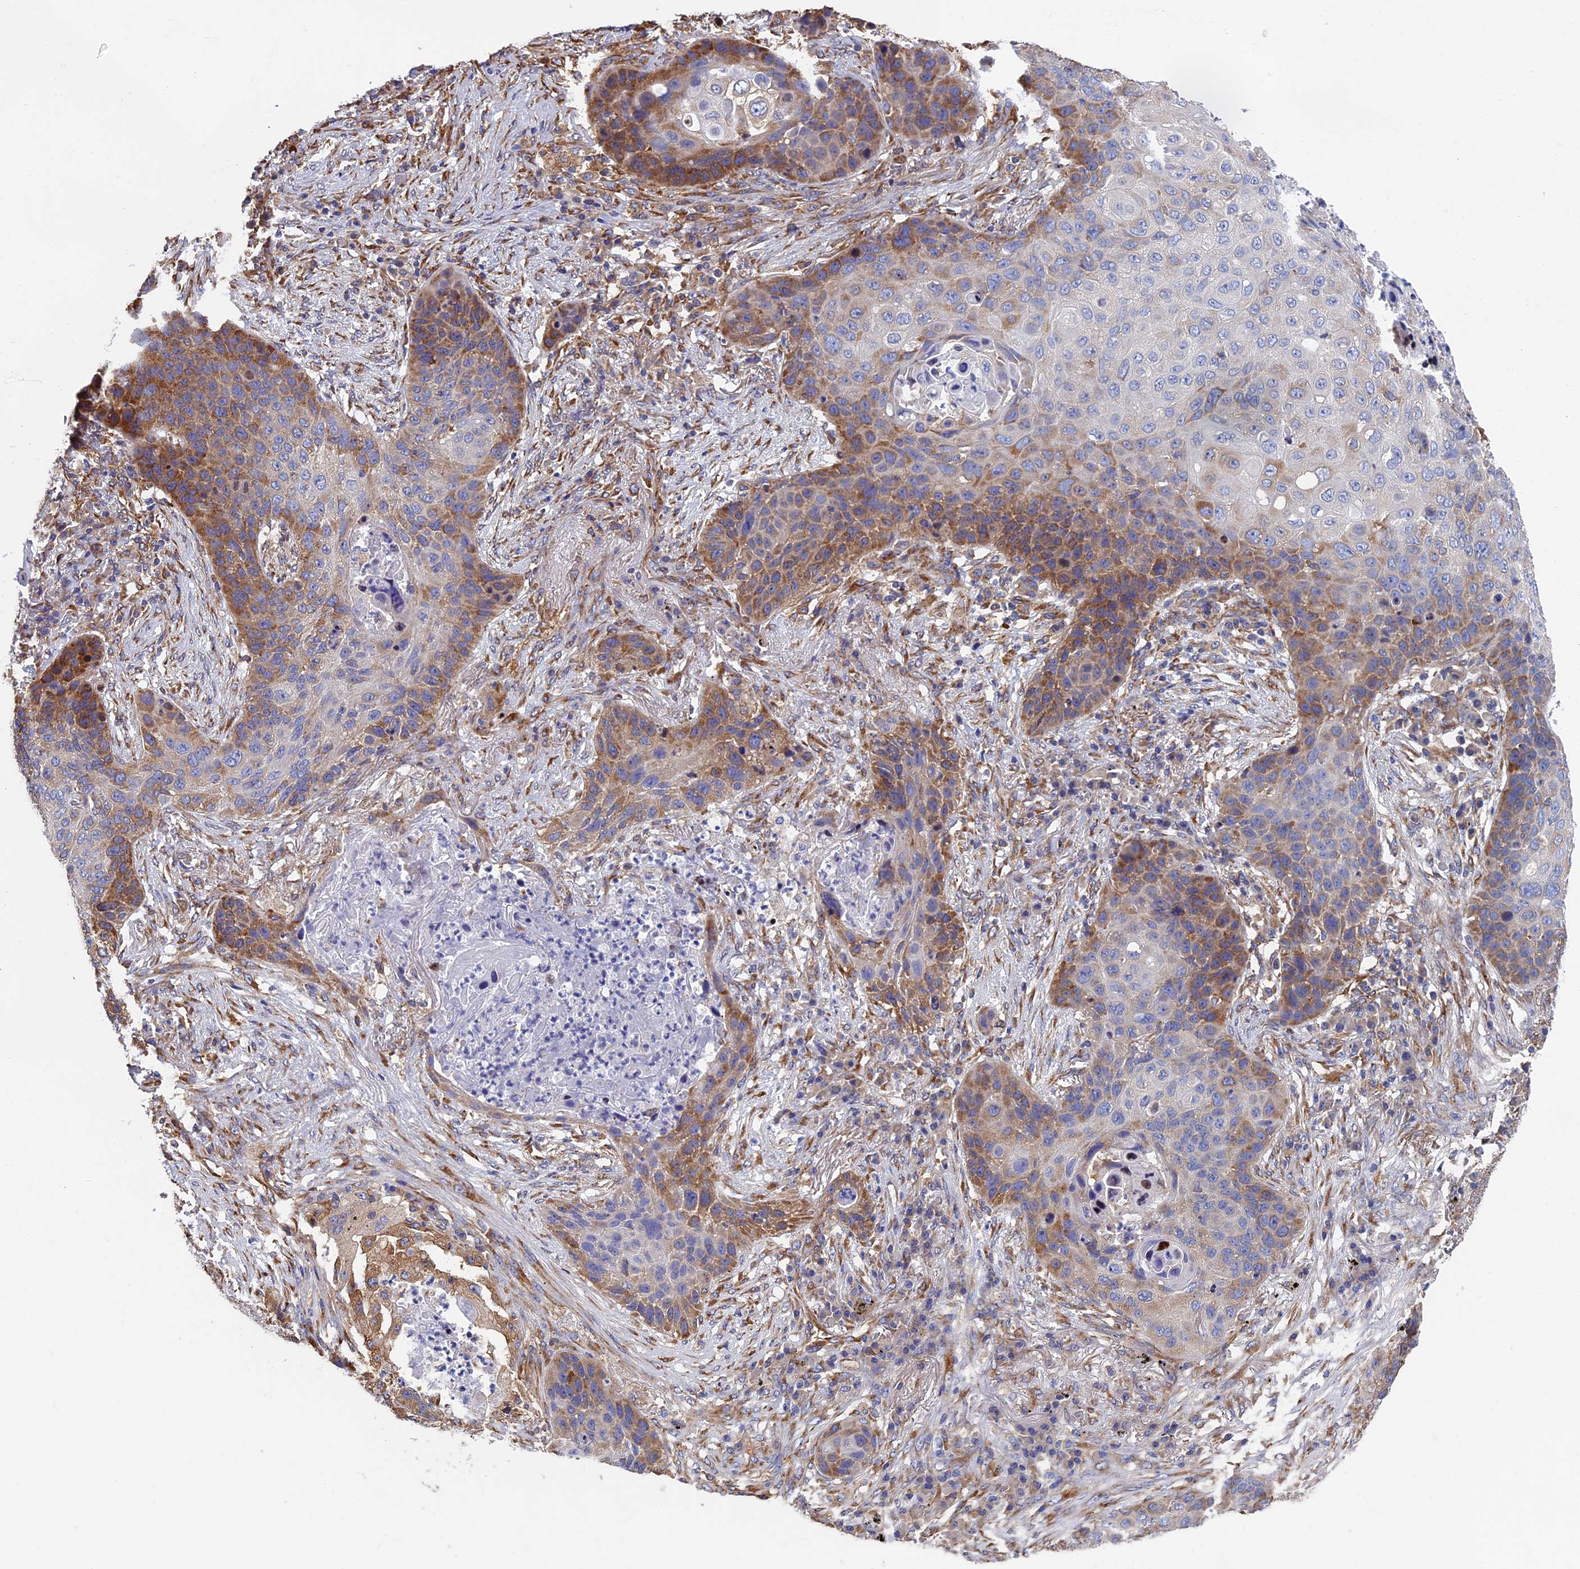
{"staining": {"intensity": "moderate", "quantity": "25%-75%", "location": "cytoplasmic/membranous"}, "tissue": "lung cancer", "cell_type": "Tumor cells", "image_type": "cancer", "snomed": [{"axis": "morphology", "description": "Squamous cell carcinoma, NOS"}, {"axis": "topography", "description": "Lung"}], "caption": "Immunohistochemical staining of lung squamous cell carcinoma demonstrates medium levels of moderate cytoplasmic/membranous protein expression in approximately 25%-75% of tumor cells.", "gene": "YBX1", "patient": {"sex": "female", "age": 63}}